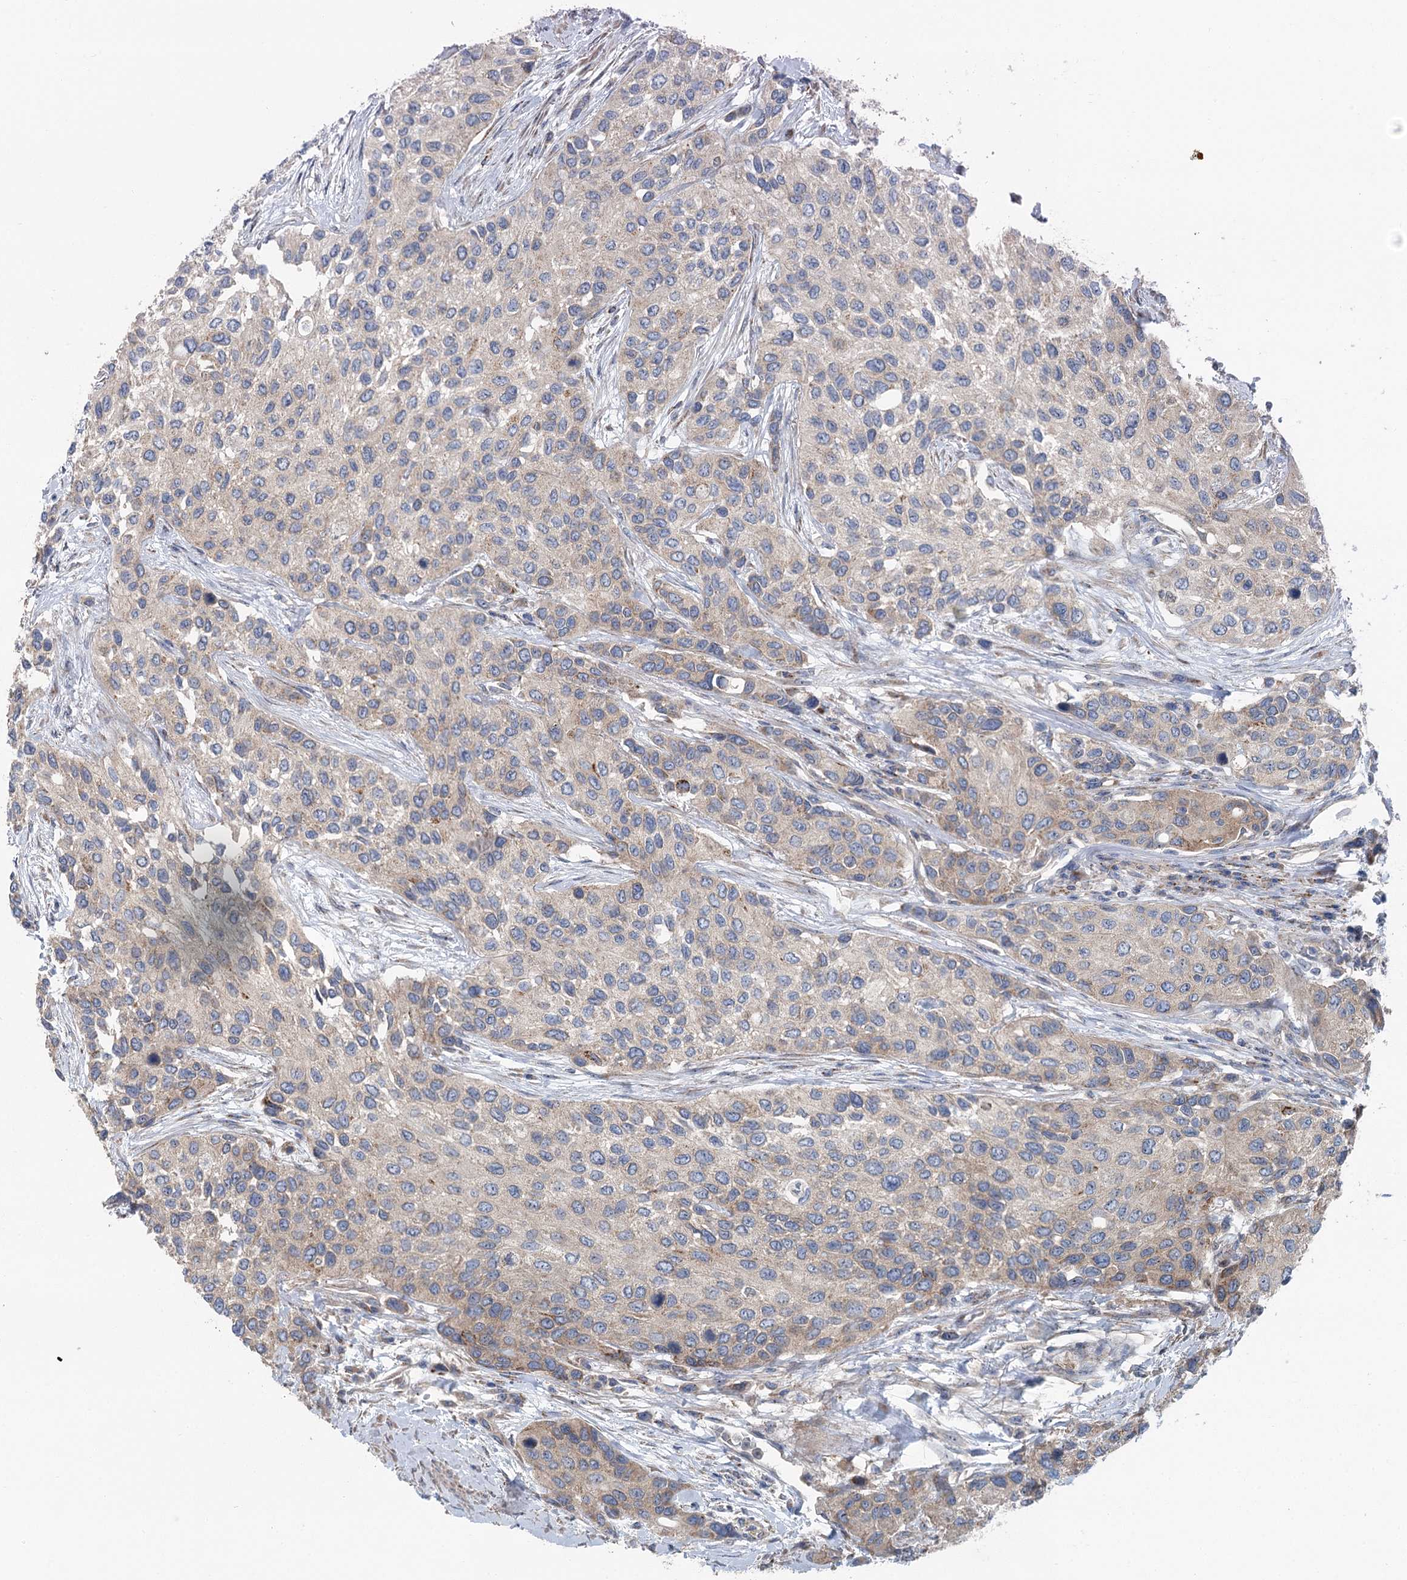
{"staining": {"intensity": "weak", "quantity": "25%-75%", "location": "cytoplasmic/membranous"}, "tissue": "urothelial cancer", "cell_type": "Tumor cells", "image_type": "cancer", "snomed": [{"axis": "morphology", "description": "Normal tissue, NOS"}, {"axis": "morphology", "description": "Urothelial carcinoma, High grade"}, {"axis": "topography", "description": "Vascular tissue"}, {"axis": "topography", "description": "Urinary bladder"}], "caption": "High-magnification brightfield microscopy of urothelial cancer stained with DAB (3,3'-diaminobenzidine) (brown) and counterstained with hematoxylin (blue). tumor cells exhibit weak cytoplasmic/membranous expression is seen in about25%-75% of cells.", "gene": "MARK2", "patient": {"sex": "female", "age": 56}}